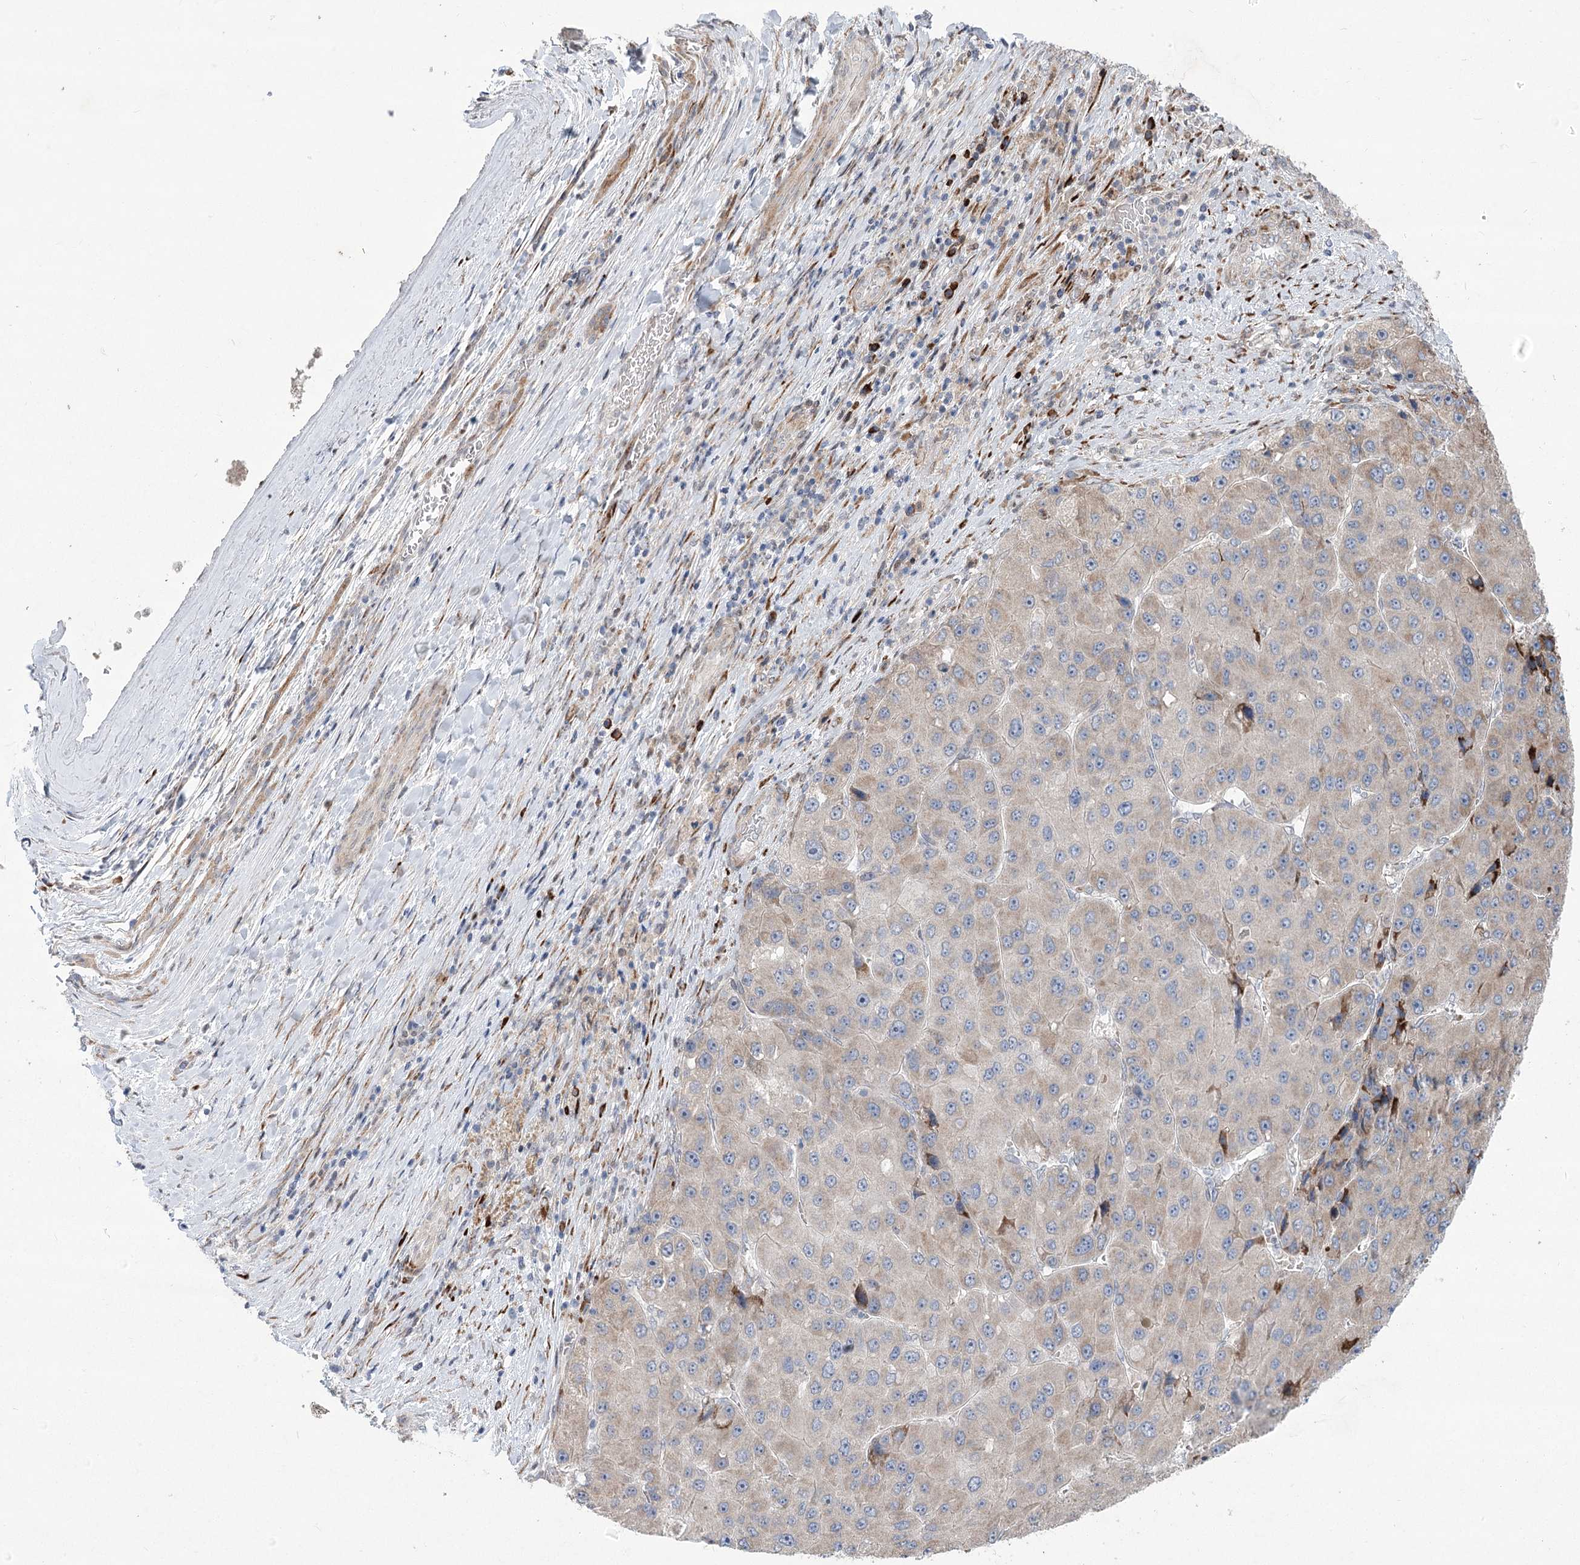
{"staining": {"intensity": "weak", "quantity": "25%-75%", "location": "cytoplasmic/membranous"}, "tissue": "liver cancer", "cell_type": "Tumor cells", "image_type": "cancer", "snomed": [{"axis": "morphology", "description": "Carcinoma, Hepatocellular, NOS"}, {"axis": "topography", "description": "Liver"}], "caption": "The image shows a brown stain indicating the presence of a protein in the cytoplasmic/membranous of tumor cells in liver cancer. Immunohistochemistry stains the protein of interest in brown and the nuclei are stained blue.", "gene": "GCNT4", "patient": {"sex": "female", "age": 73}}